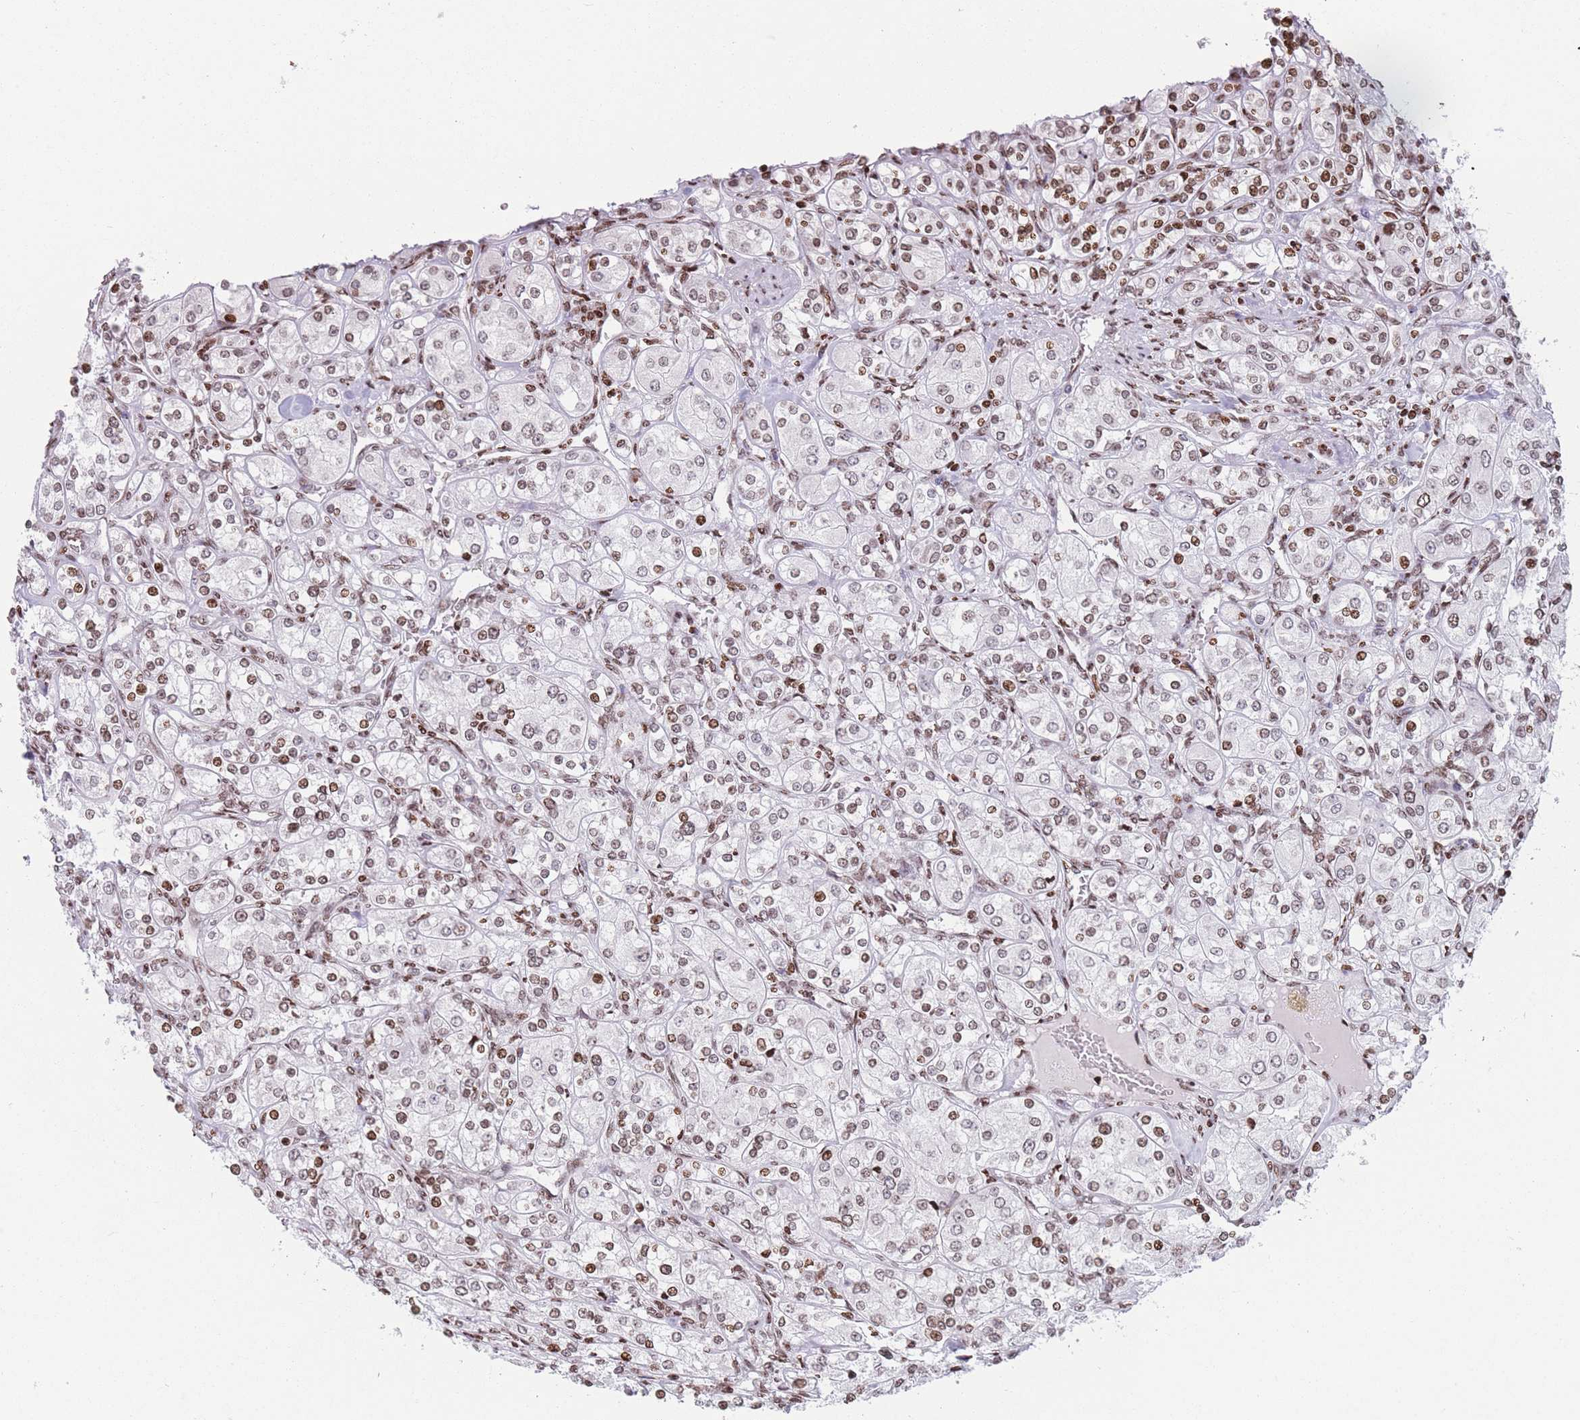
{"staining": {"intensity": "moderate", "quantity": ">75%", "location": "nuclear"}, "tissue": "renal cancer", "cell_type": "Tumor cells", "image_type": "cancer", "snomed": [{"axis": "morphology", "description": "Adenocarcinoma, NOS"}, {"axis": "topography", "description": "Kidney"}], "caption": "A micrograph showing moderate nuclear positivity in about >75% of tumor cells in adenocarcinoma (renal), as visualized by brown immunohistochemical staining.", "gene": "AK9", "patient": {"sex": "male", "age": 77}}